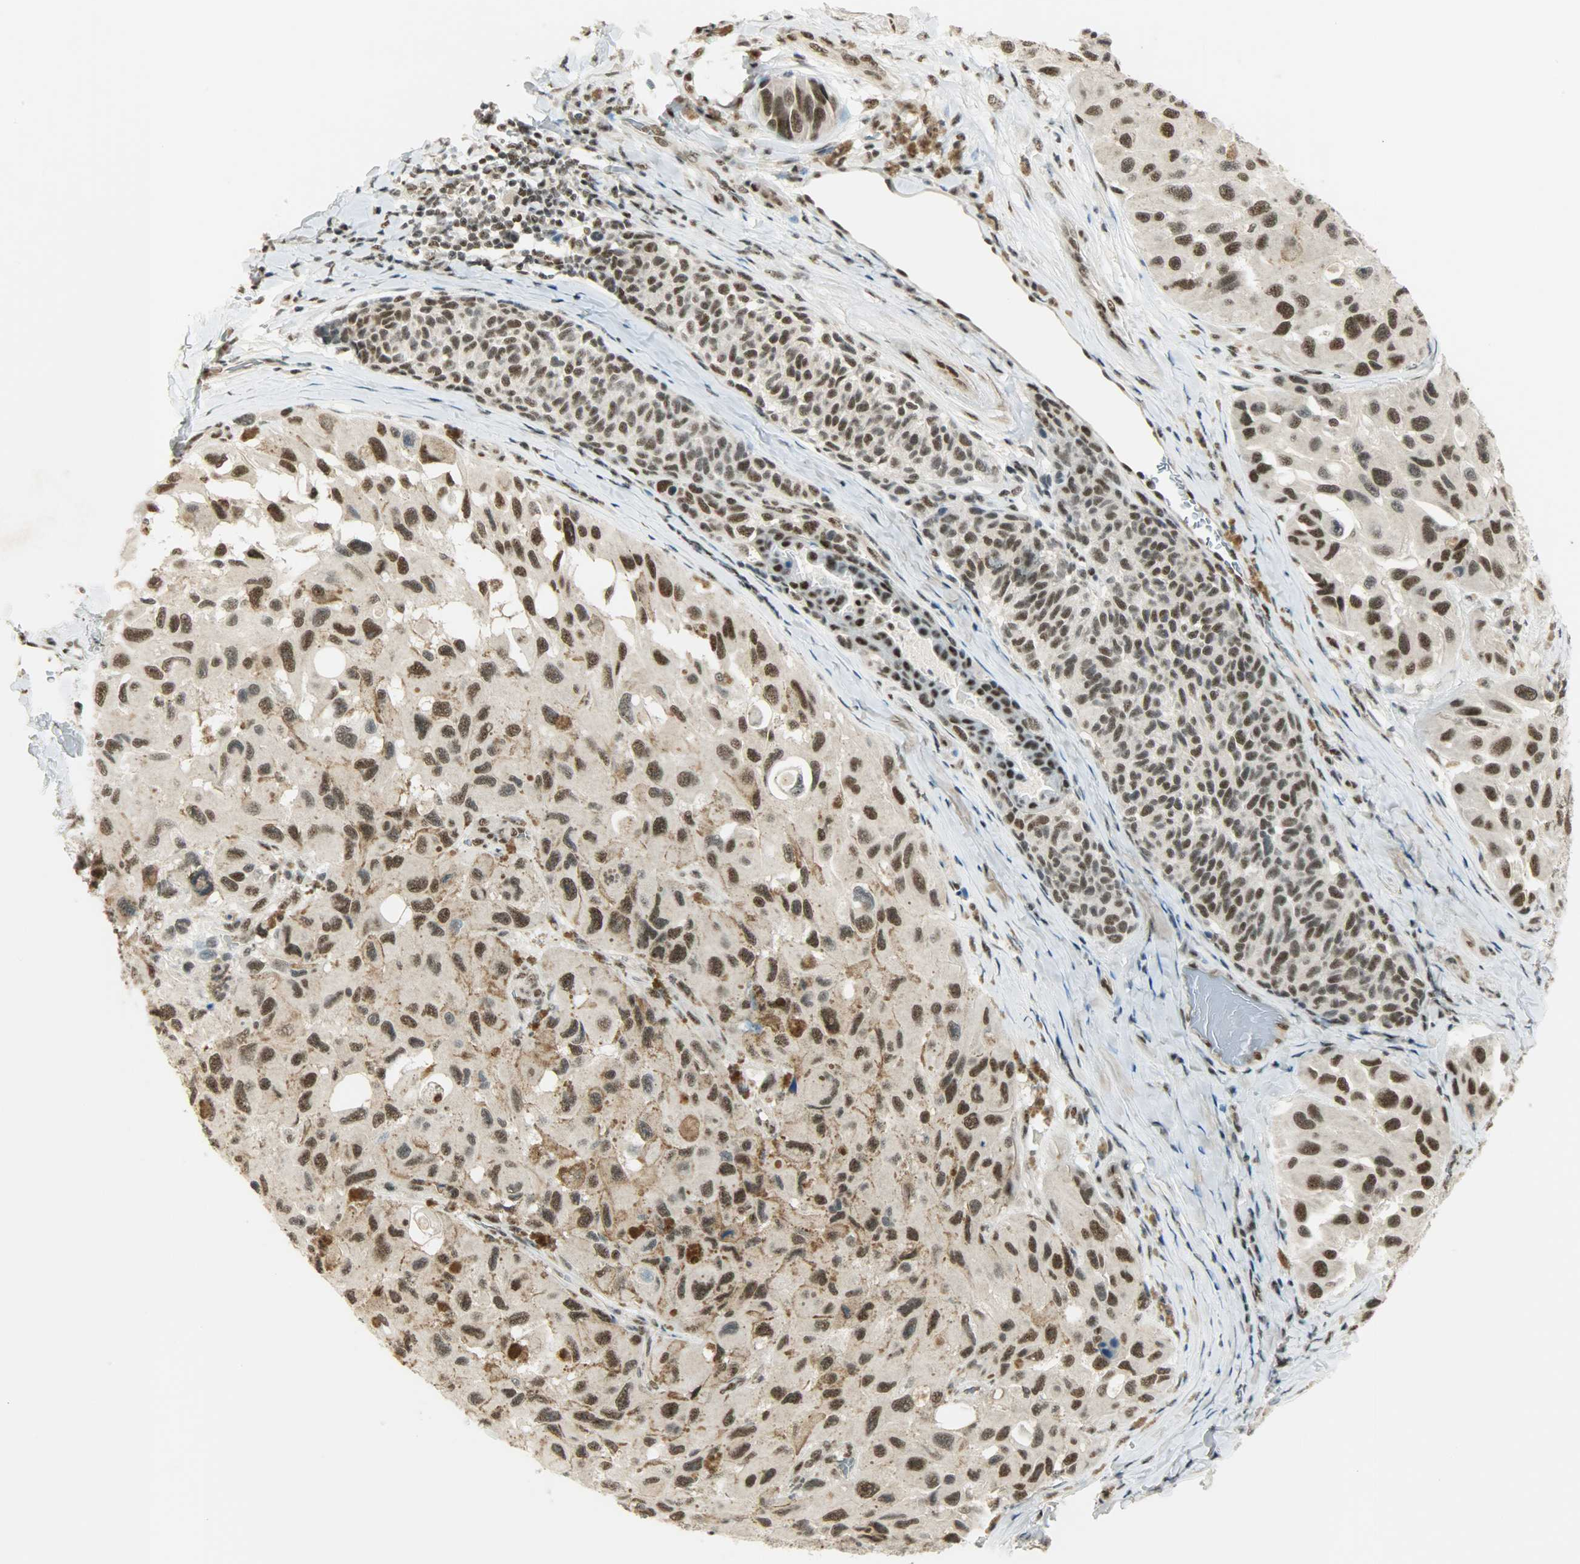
{"staining": {"intensity": "strong", "quantity": ">75%", "location": "nuclear"}, "tissue": "melanoma", "cell_type": "Tumor cells", "image_type": "cancer", "snomed": [{"axis": "morphology", "description": "Malignant melanoma, NOS"}, {"axis": "topography", "description": "Skin"}], "caption": "Immunohistochemistry (IHC) of human malignant melanoma demonstrates high levels of strong nuclear positivity in approximately >75% of tumor cells. The staining is performed using DAB brown chromogen to label protein expression. The nuclei are counter-stained blue using hematoxylin.", "gene": "SUGP1", "patient": {"sex": "female", "age": 73}}